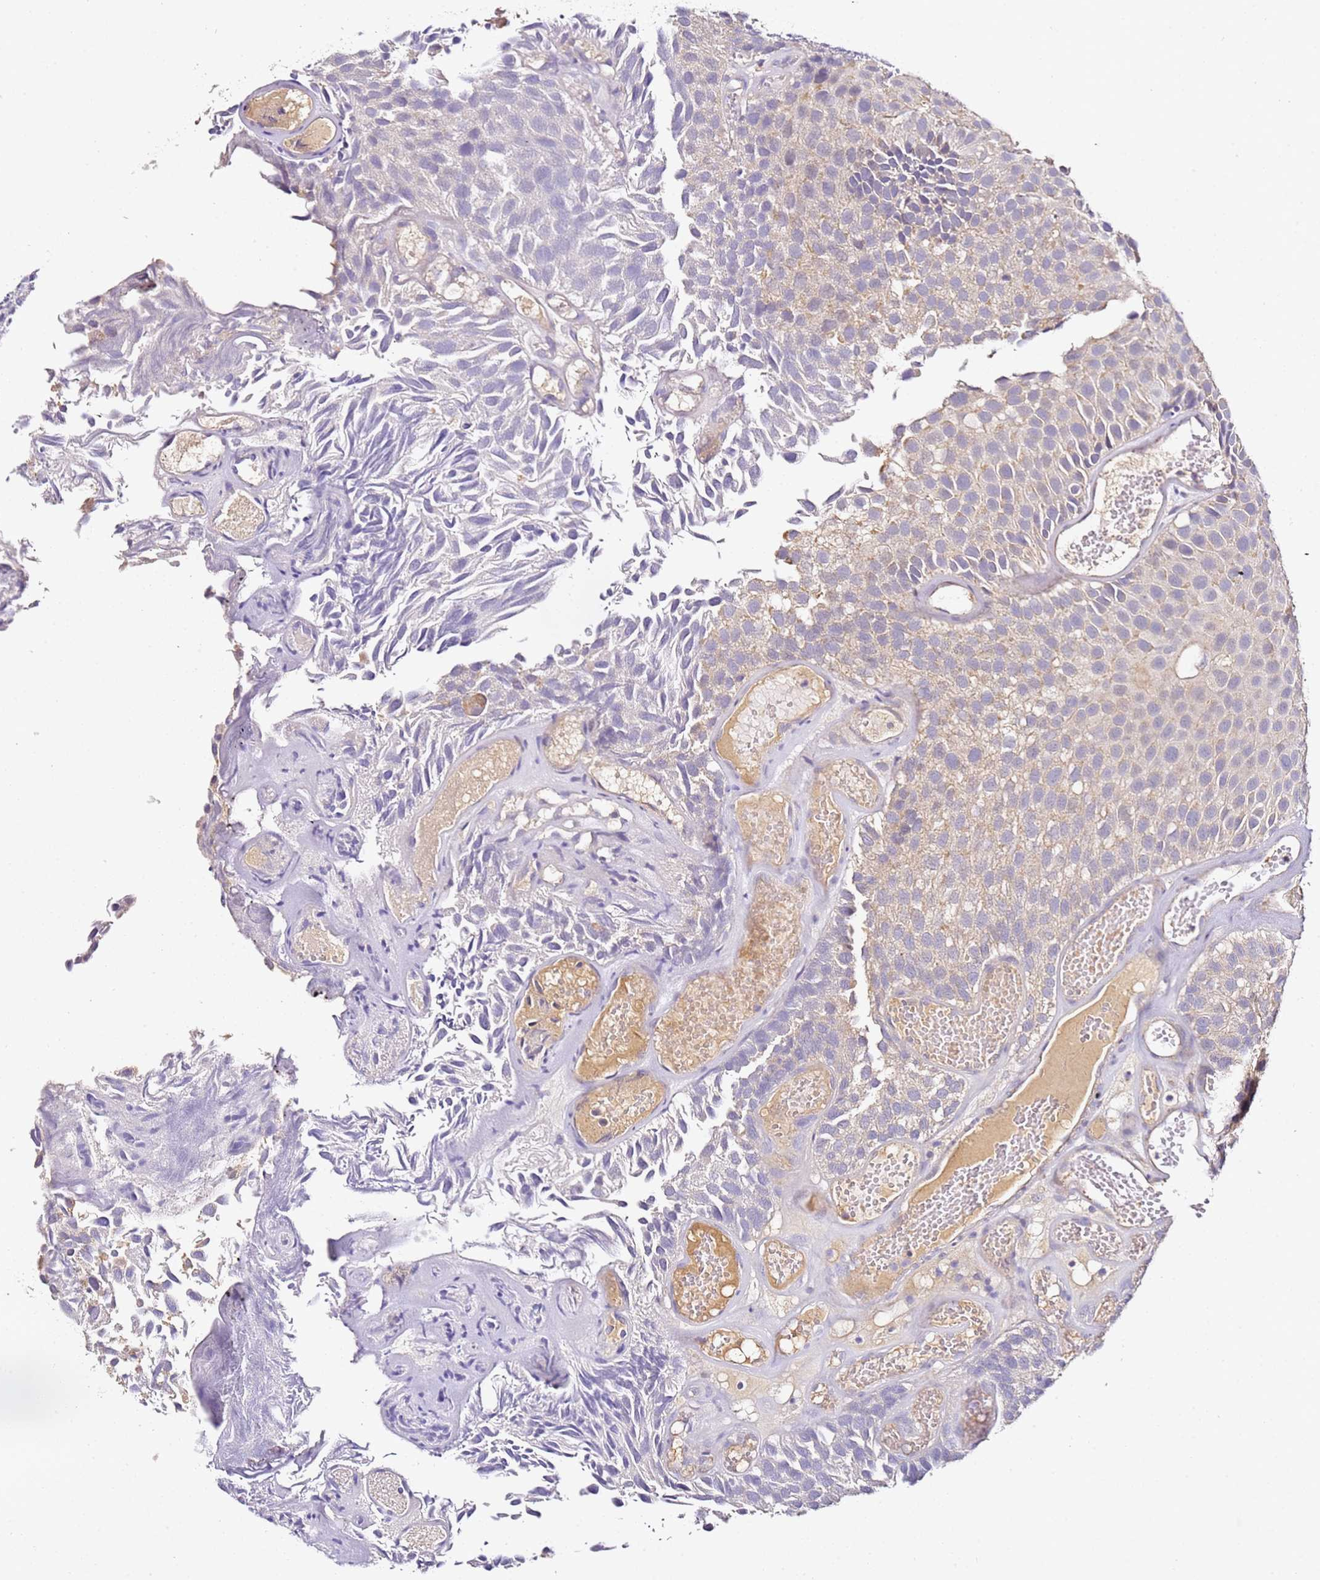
{"staining": {"intensity": "weak", "quantity": "<25%", "location": "cytoplasmic/membranous"}, "tissue": "urothelial cancer", "cell_type": "Tumor cells", "image_type": "cancer", "snomed": [{"axis": "morphology", "description": "Urothelial carcinoma, Low grade"}, {"axis": "topography", "description": "Urinary bladder"}], "caption": "Protein analysis of low-grade urothelial carcinoma shows no significant staining in tumor cells.", "gene": "OR2B11", "patient": {"sex": "male", "age": 89}}